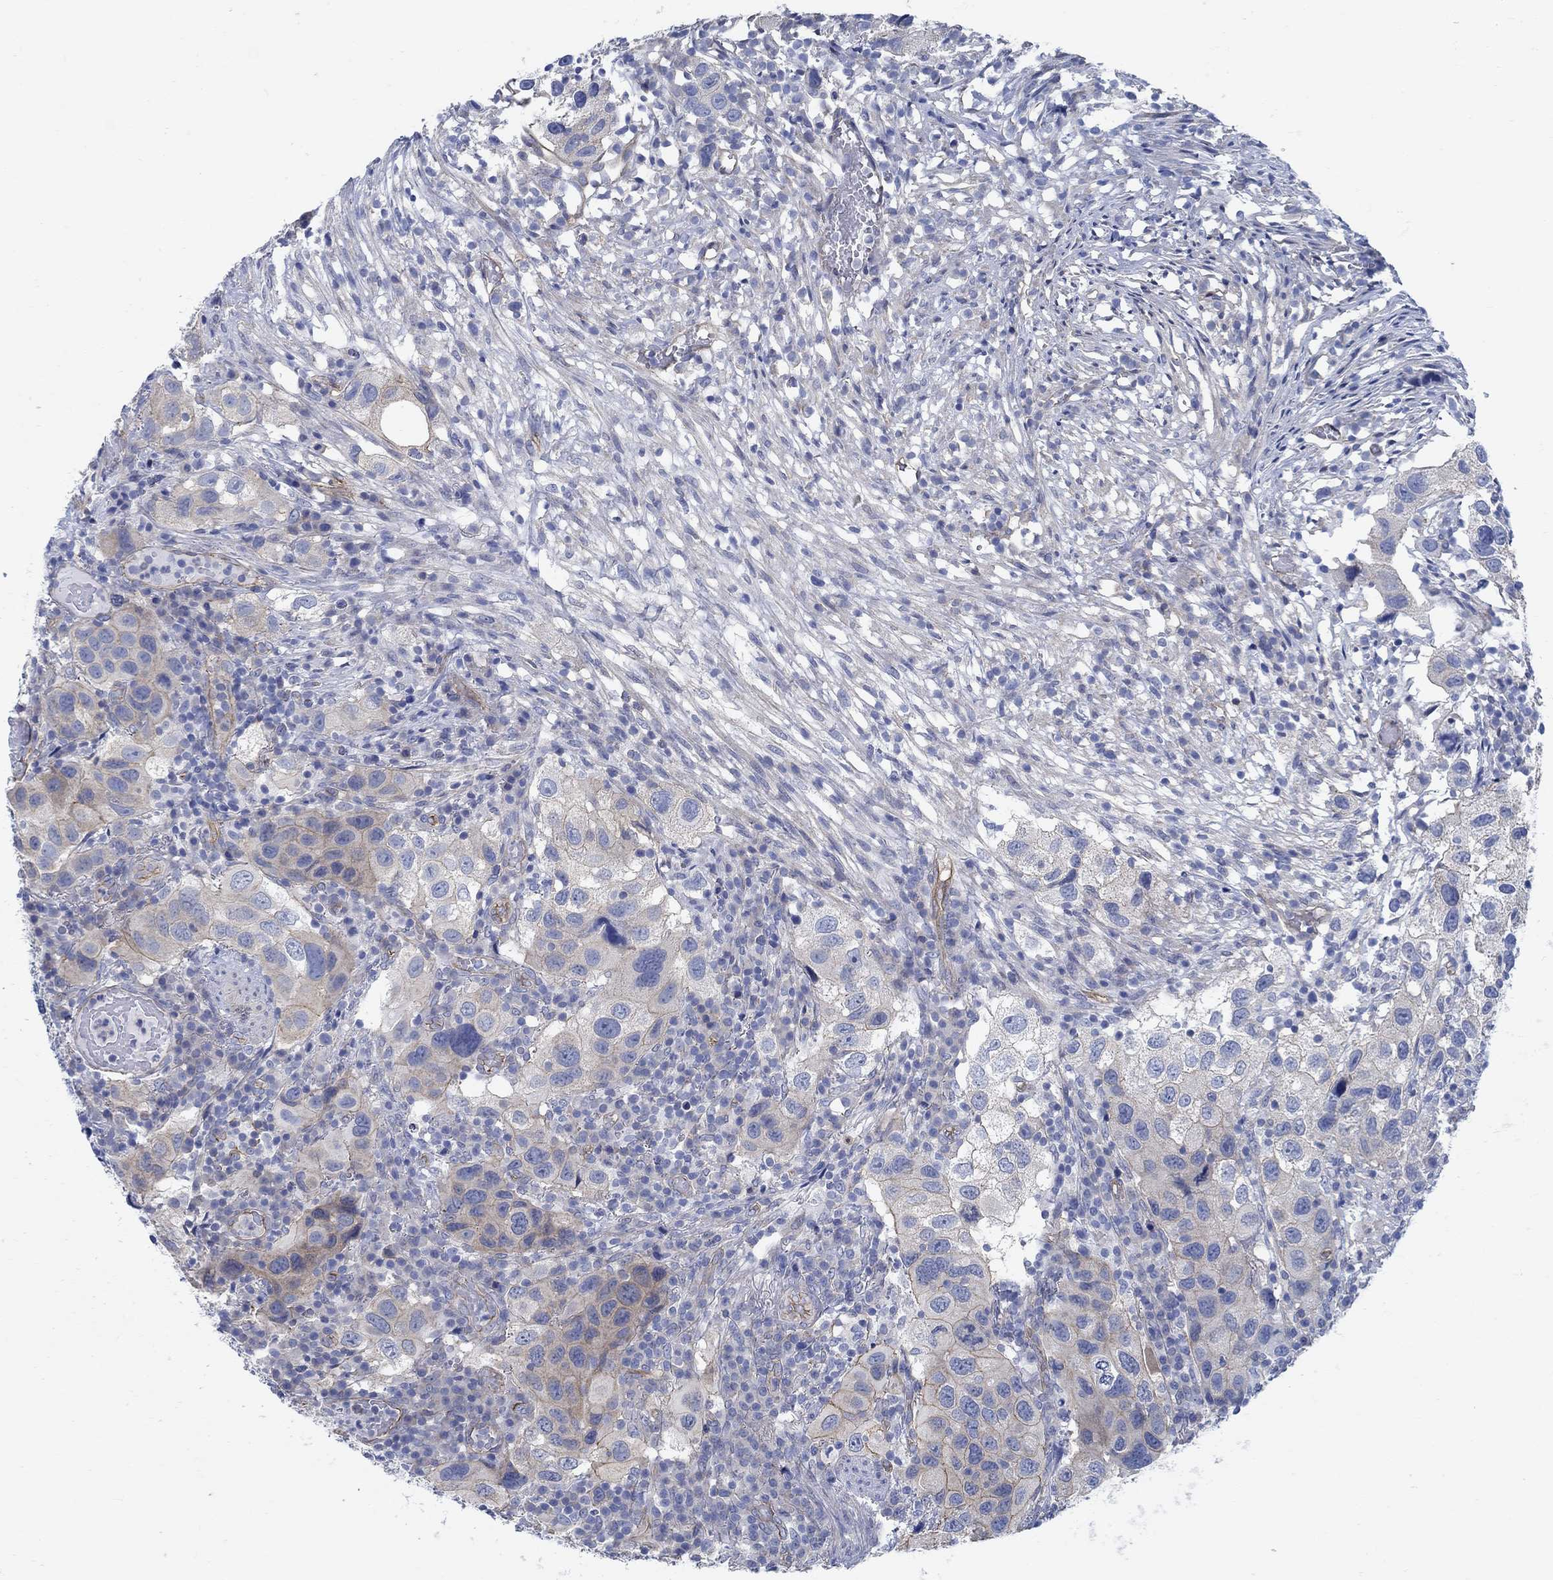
{"staining": {"intensity": "weak", "quantity": "<25%", "location": "cytoplasmic/membranous"}, "tissue": "urothelial cancer", "cell_type": "Tumor cells", "image_type": "cancer", "snomed": [{"axis": "morphology", "description": "Urothelial carcinoma, High grade"}, {"axis": "topography", "description": "Urinary bladder"}], "caption": "Immunohistochemical staining of human urothelial carcinoma (high-grade) reveals no significant expression in tumor cells. (Immunohistochemistry (ihc), brightfield microscopy, high magnification).", "gene": "TMEM198", "patient": {"sex": "male", "age": 79}}